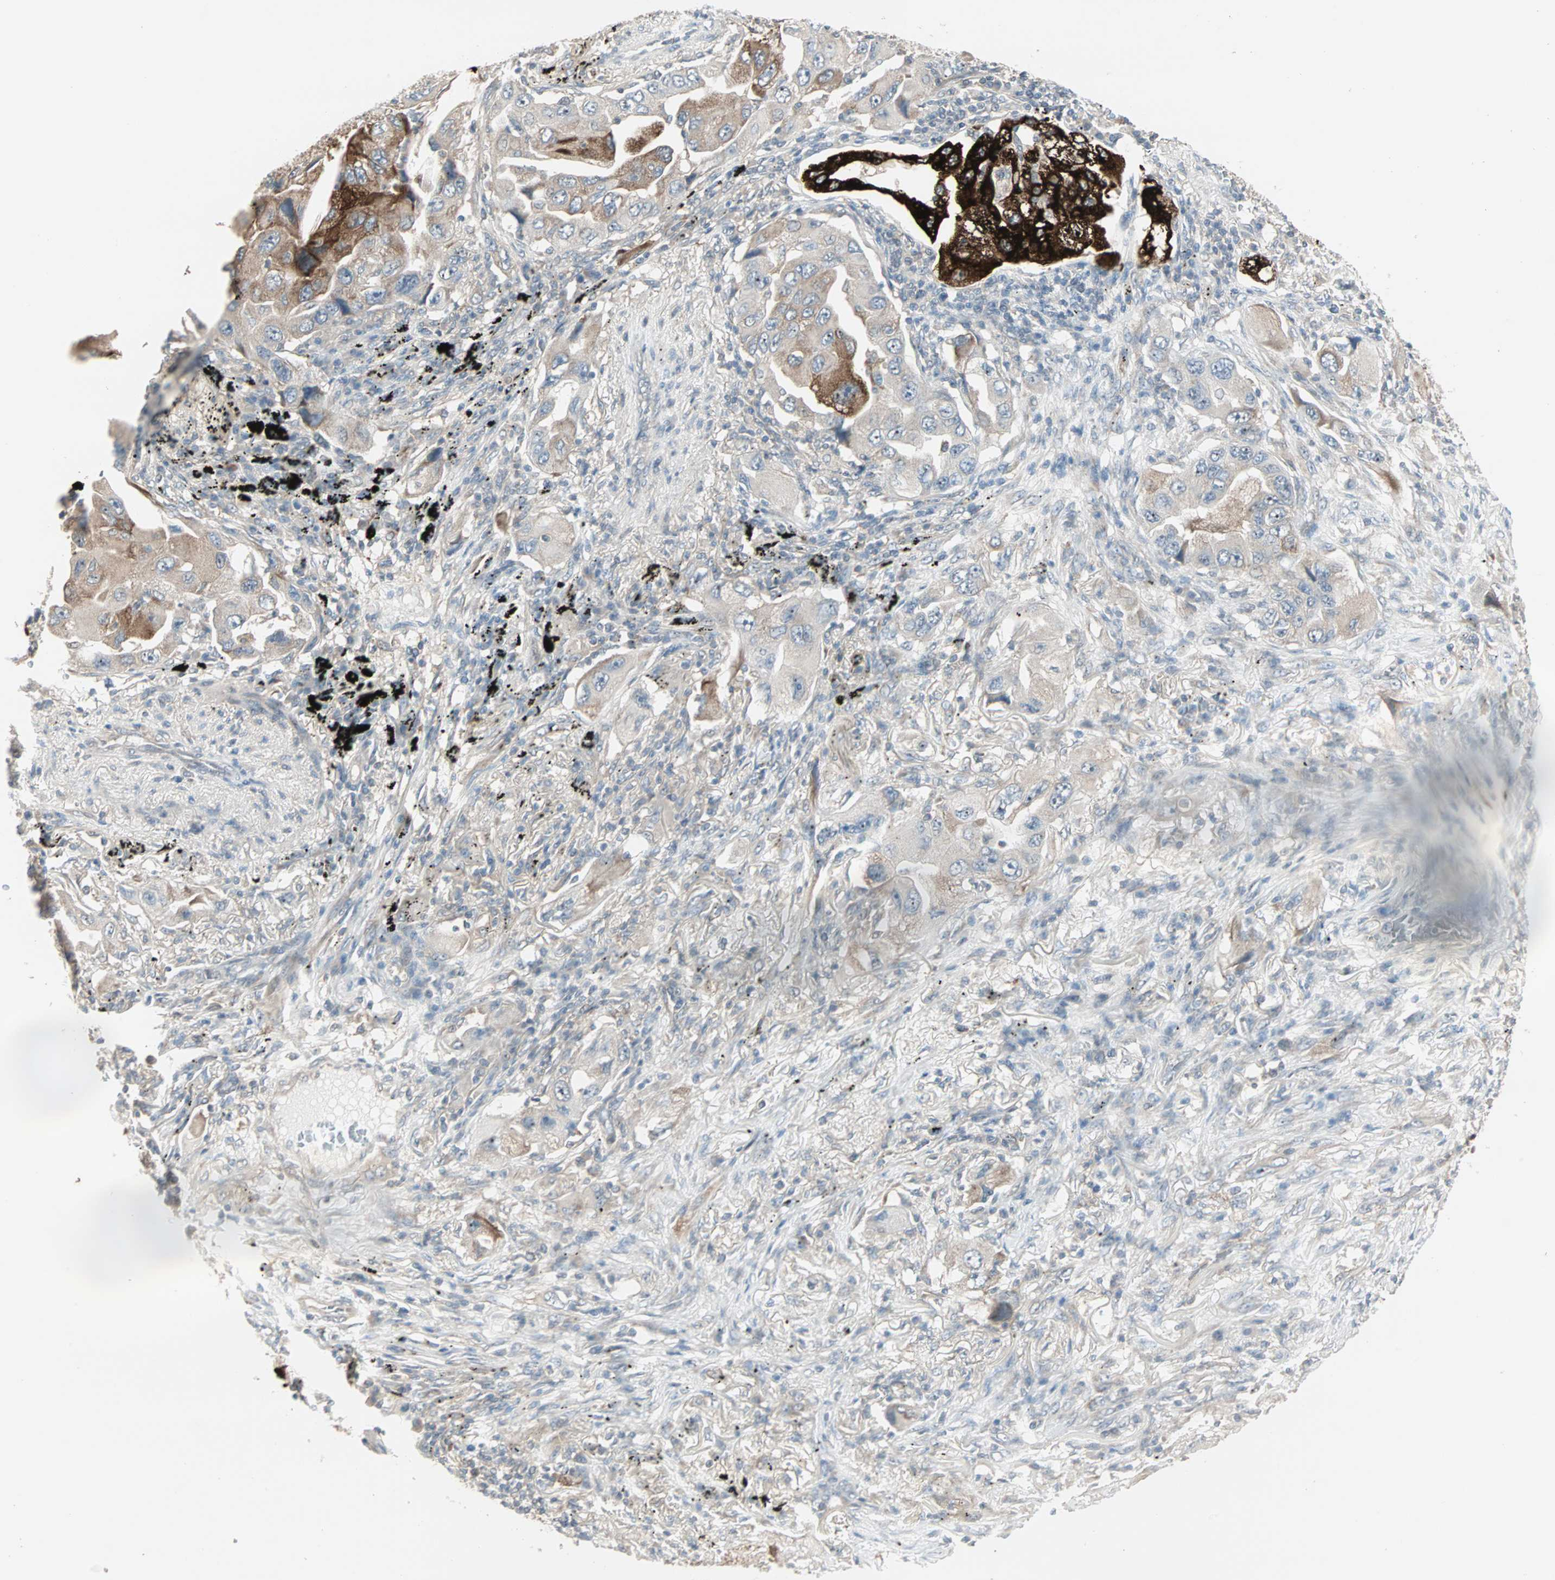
{"staining": {"intensity": "strong", "quantity": ">75%", "location": "cytoplasmic/membranous"}, "tissue": "lung cancer", "cell_type": "Tumor cells", "image_type": "cancer", "snomed": [{"axis": "morphology", "description": "Adenocarcinoma, NOS"}, {"axis": "topography", "description": "Lung"}], "caption": "Tumor cells reveal strong cytoplasmic/membranous positivity in about >75% of cells in lung adenocarcinoma.", "gene": "ZFP36", "patient": {"sex": "female", "age": 65}}